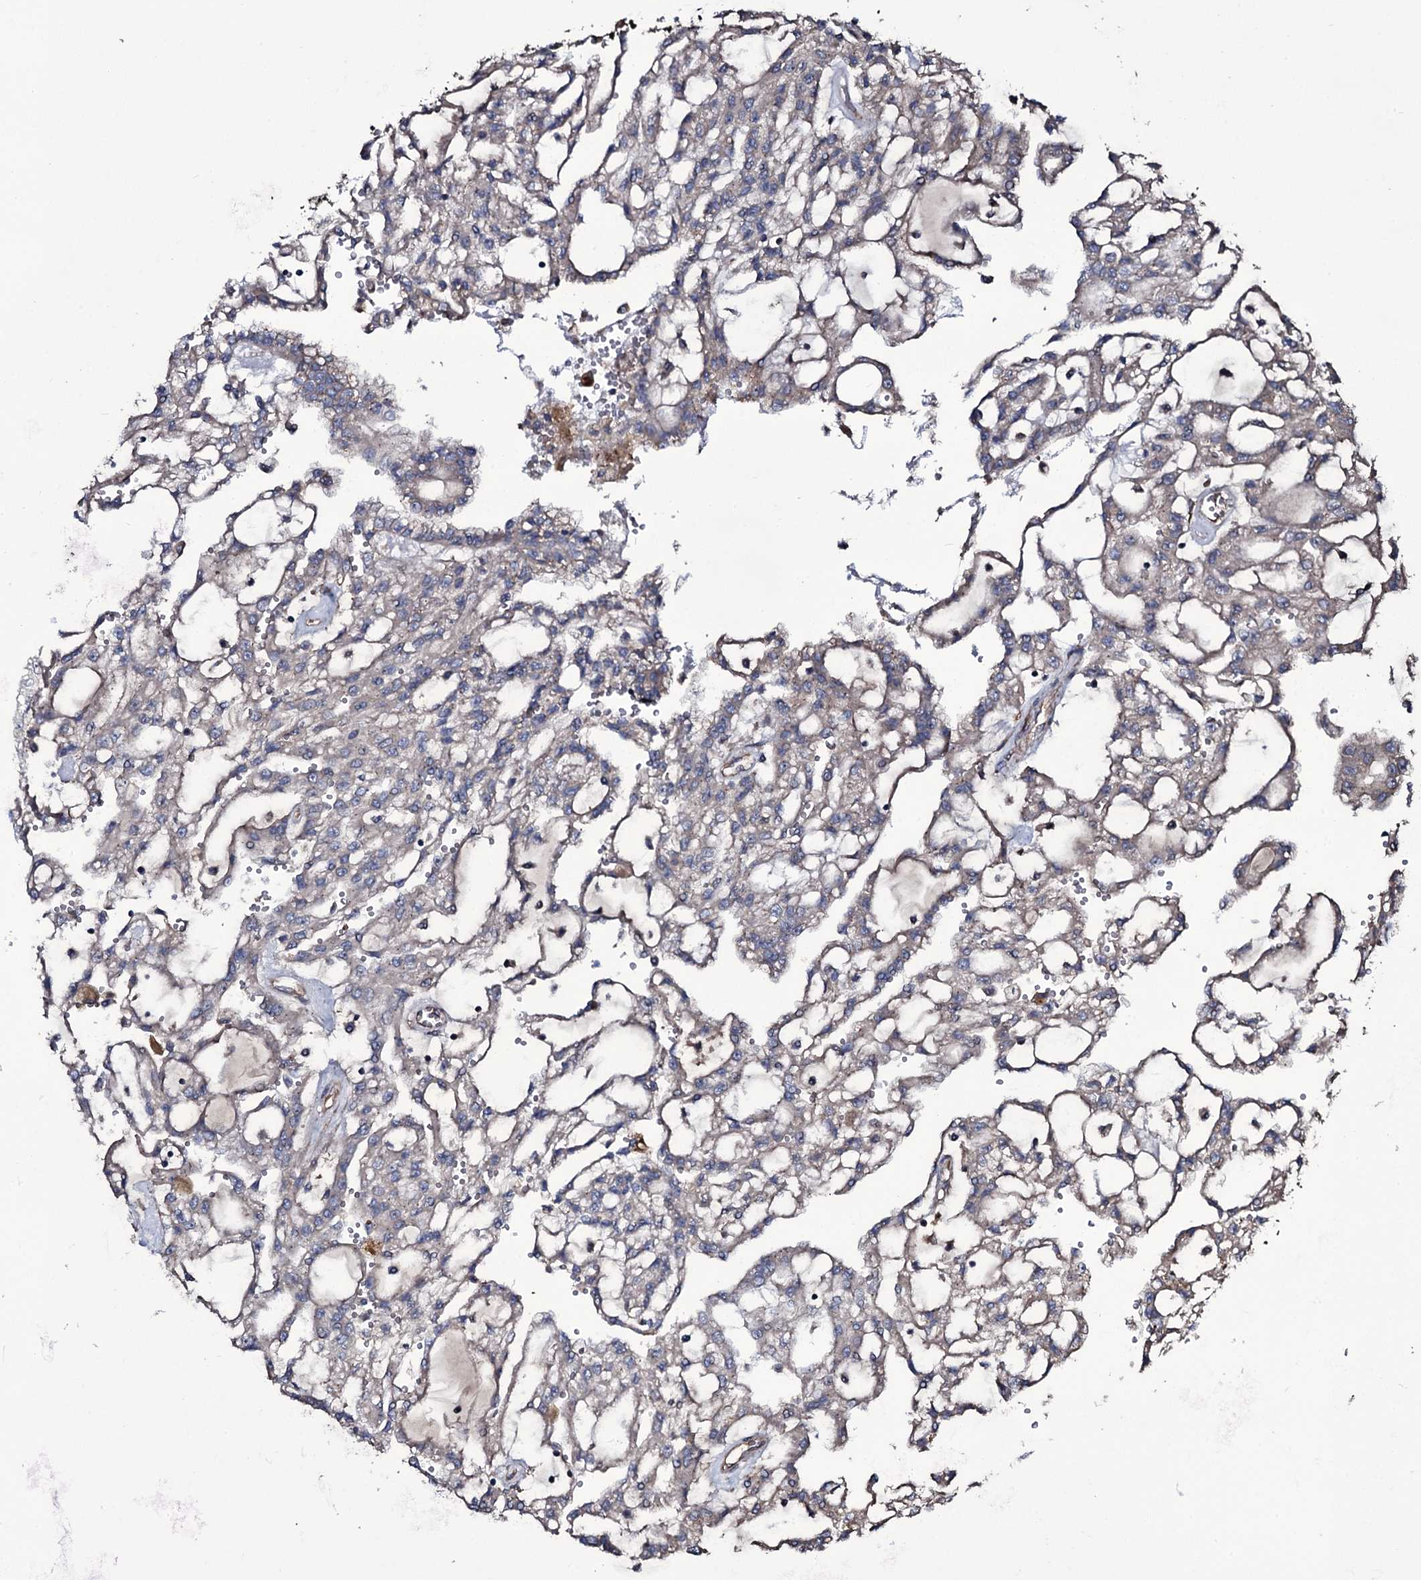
{"staining": {"intensity": "weak", "quantity": "<25%", "location": "cytoplasmic/membranous"}, "tissue": "renal cancer", "cell_type": "Tumor cells", "image_type": "cancer", "snomed": [{"axis": "morphology", "description": "Adenocarcinoma, NOS"}, {"axis": "topography", "description": "Kidney"}], "caption": "Immunohistochemistry of human renal cancer (adenocarcinoma) displays no positivity in tumor cells. The staining was performed using DAB to visualize the protein expression in brown, while the nuclei were stained in blue with hematoxylin (Magnification: 20x).", "gene": "WIPF3", "patient": {"sex": "male", "age": 63}}